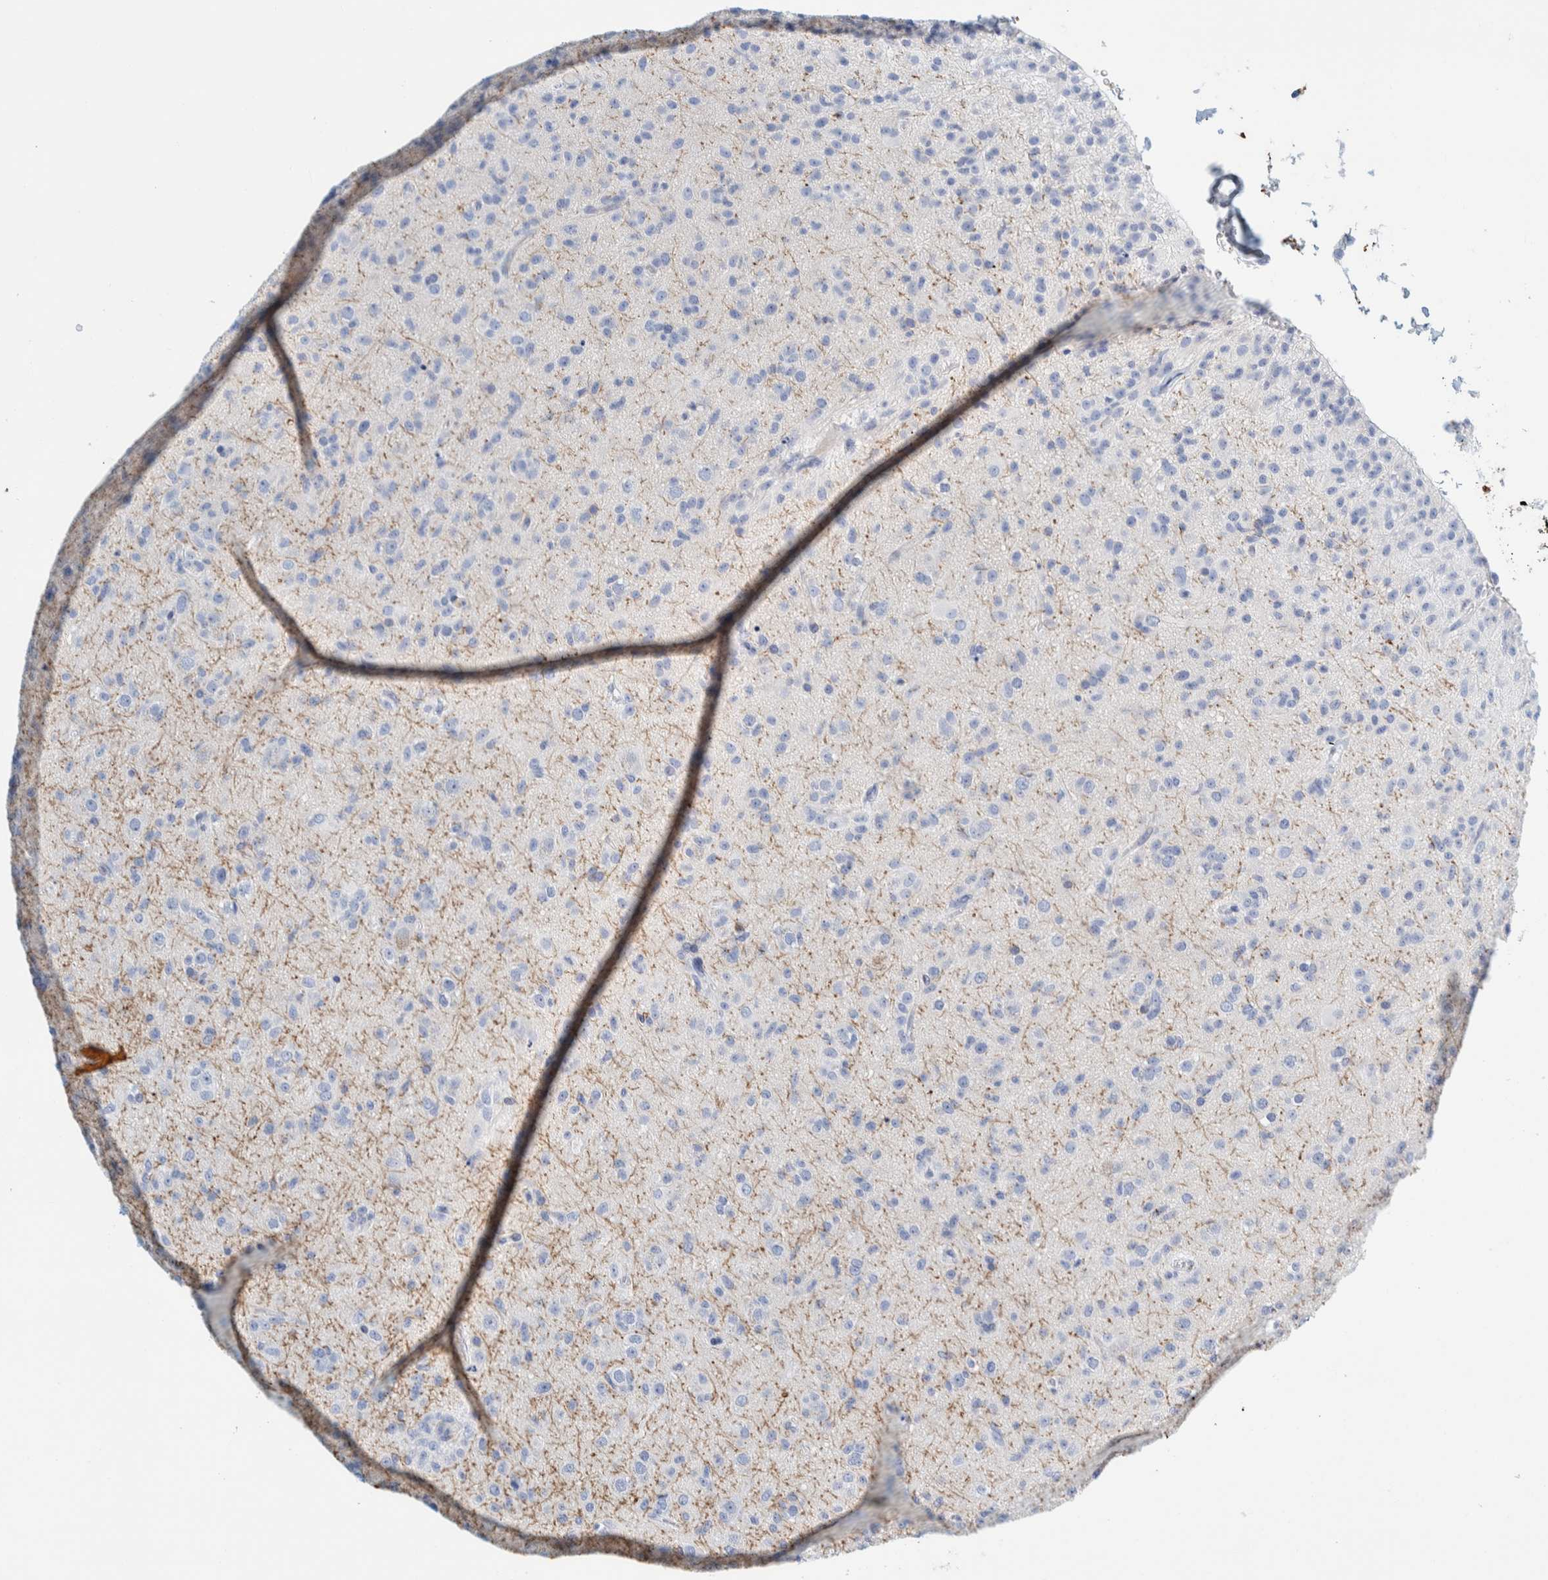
{"staining": {"intensity": "negative", "quantity": "none", "location": "none"}, "tissue": "glioma", "cell_type": "Tumor cells", "image_type": "cancer", "snomed": [{"axis": "morphology", "description": "Glioma, malignant, Low grade"}, {"axis": "topography", "description": "Brain"}], "caption": "Human glioma stained for a protein using IHC exhibits no staining in tumor cells.", "gene": "MOG", "patient": {"sex": "male", "age": 65}}